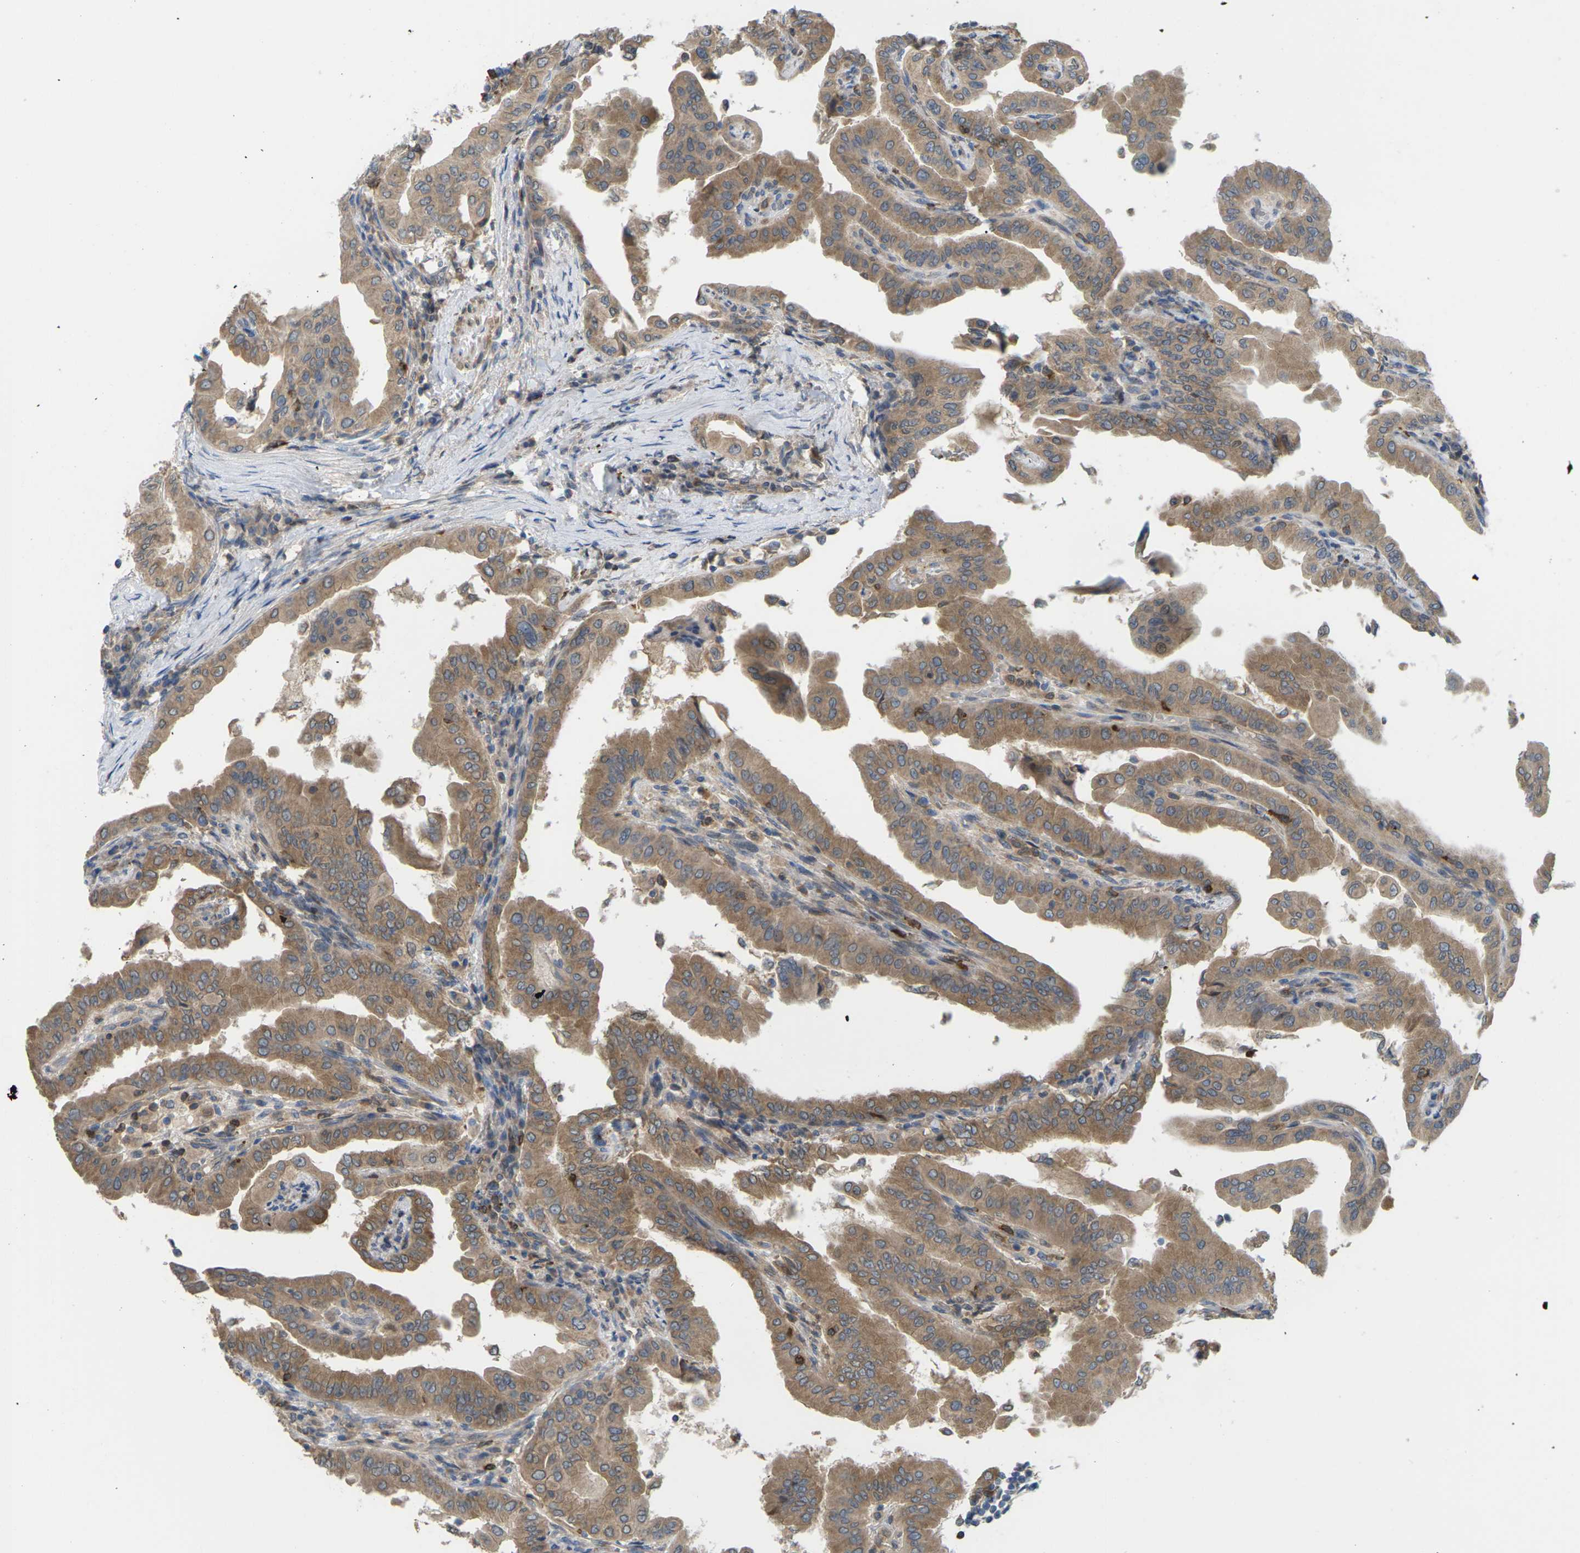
{"staining": {"intensity": "moderate", "quantity": ">75%", "location": "cytoplasmic/membranous"}, "tissue": "thyroid cancer", "cell_type": "Tumor cells", "image_type": "cancer", "snomed": [{"axis": "morphology", "description": "Papillary adenocarcinoma, NOS"}, {"axis": "topography", "description": "Thyroid gland"}], "caption": "High-power microscopy captured an immunohistochemistry histopathology image of thyroid papillary adenocarcinoma, revealing moderate cytoplasmic/membranous expression in approximately >75% of tumor cells.", "gene": "TIAM1", "patient": {"sex": "male", "age": 33}}